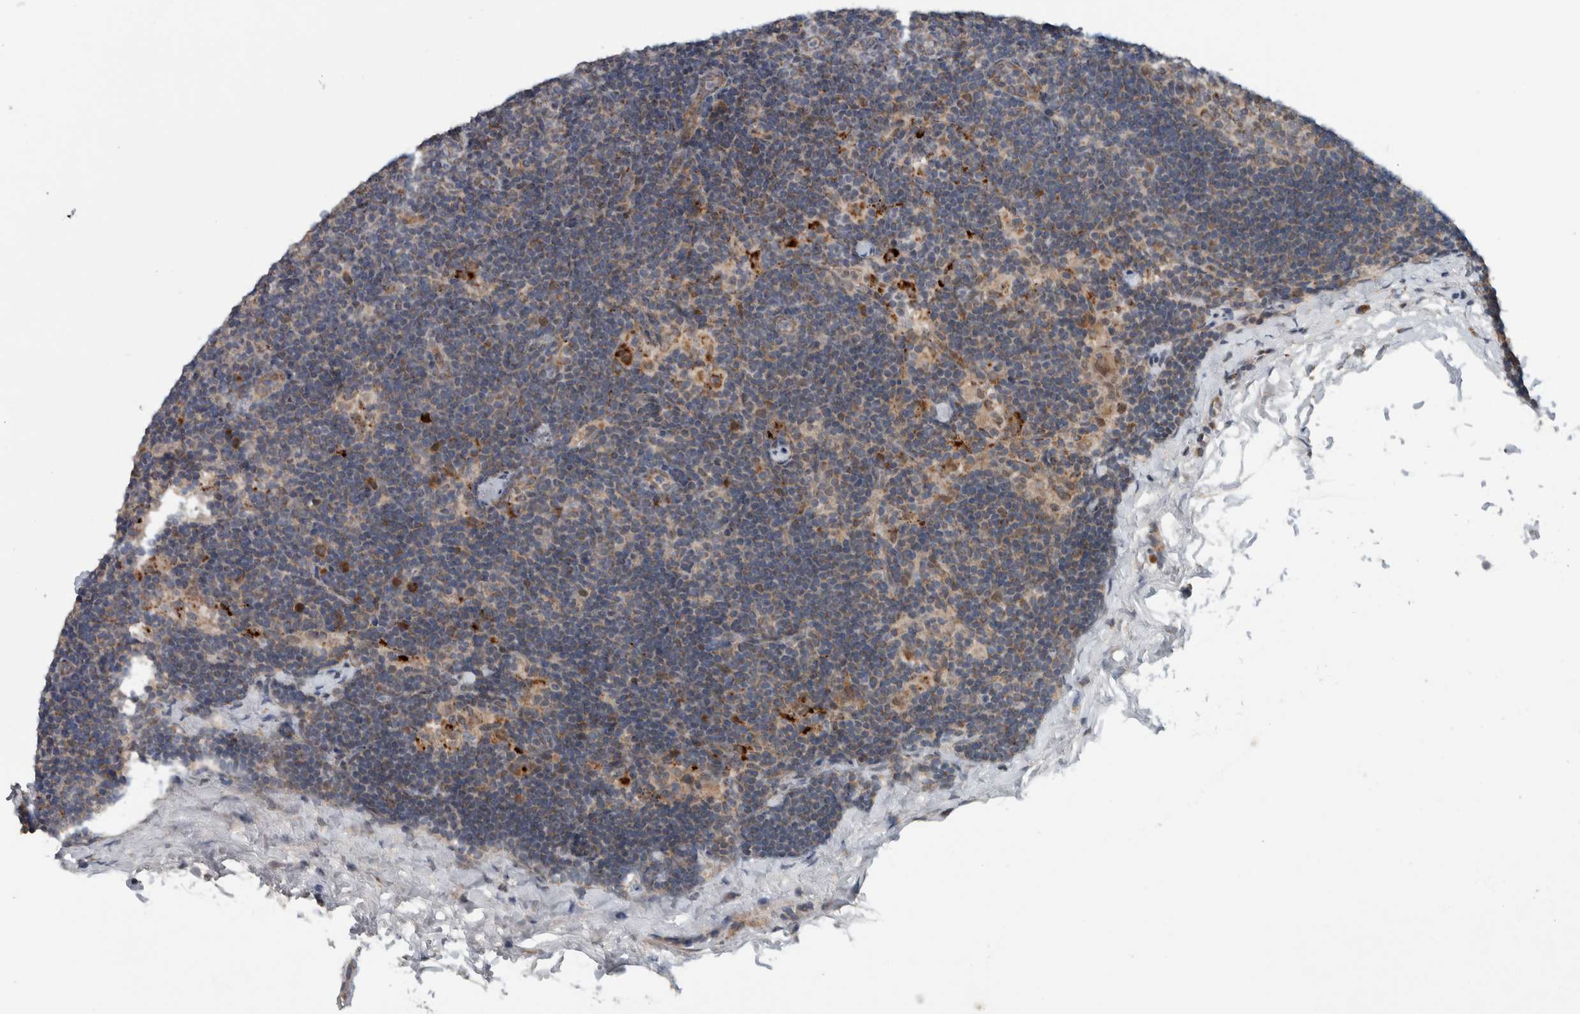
{"staining": {"intensity": "weak", "quantity": ">75%", "location": "cytoplasmic/membranous"}, "tissue": "lymph node", "cell_type": "Germinal center cells", "image_type": "normal", "snomed": [{"axis": "morphology", "description": "Normal tissue, NOS"}, {"axis": "topography", "description": "Lymph node"}], "caption": "A brown stain shows weak cytoplasmic/membranous positivity of a protein in germinal center cells of normal human lymph node.", "gene": "GBA2", "patient": {"sex": "female", "age": 22}}